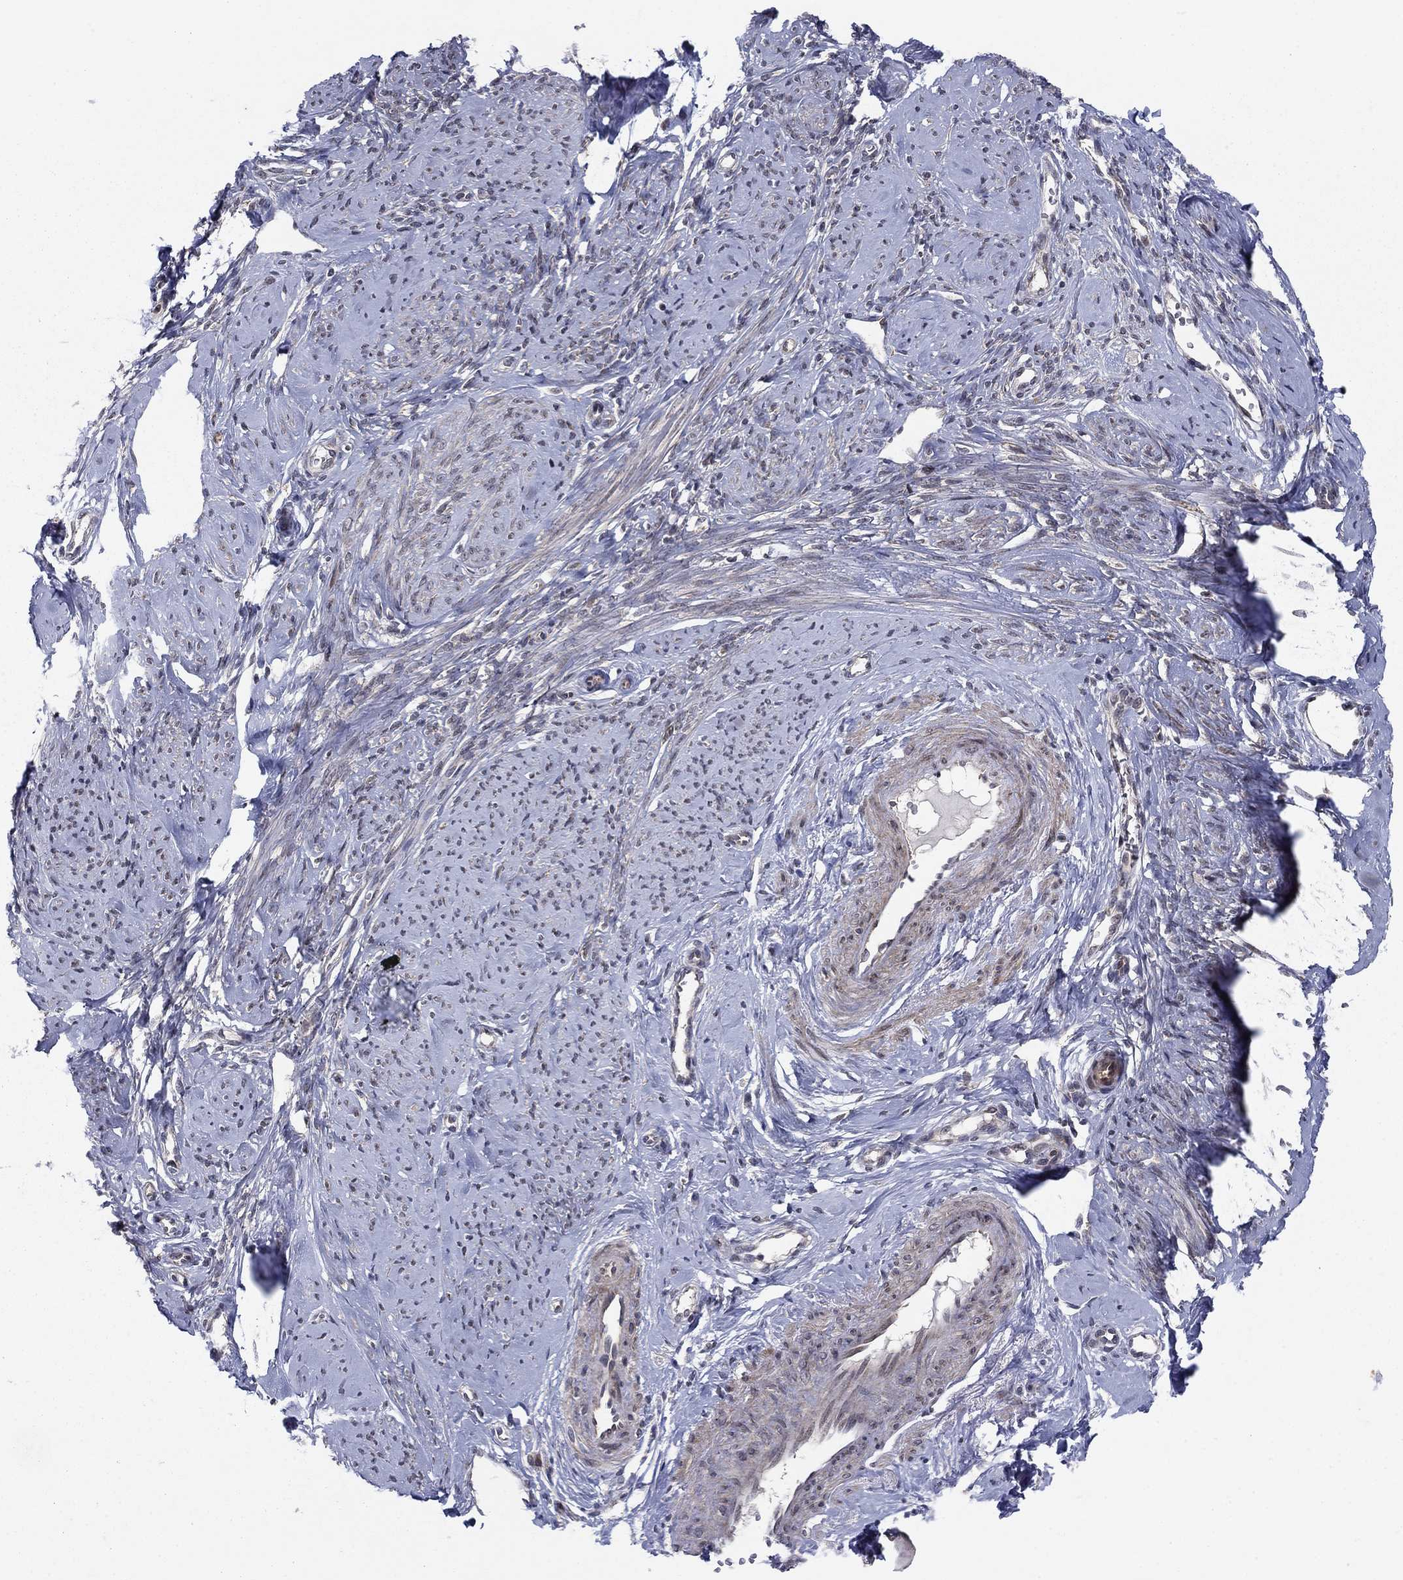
{"staining": {"intensity": "weak", "quantity": "25%-75%", "location": "cytoplasmic/membranous"}, "tissue": "smooth muscle", "cell_type": "Smooth muscle cells", "image_type": "normal", "snomed": [{"axis": "morphology", "description": "Normal tissue, NOS"}, {"axis": "topography", "description": "Smooth muscle"}], "caption": "A micrograph of smooth muscle stained for a protein displays weak cytoplasmic/membranous brown staining in smooth muscle cells. (DAB (3,3'-diaminobenzidine) IHC, brown staining for protein, blue staining for nuclei).", "gene": "PSMC1", "patient": {"sex": "female", "age": 48}}